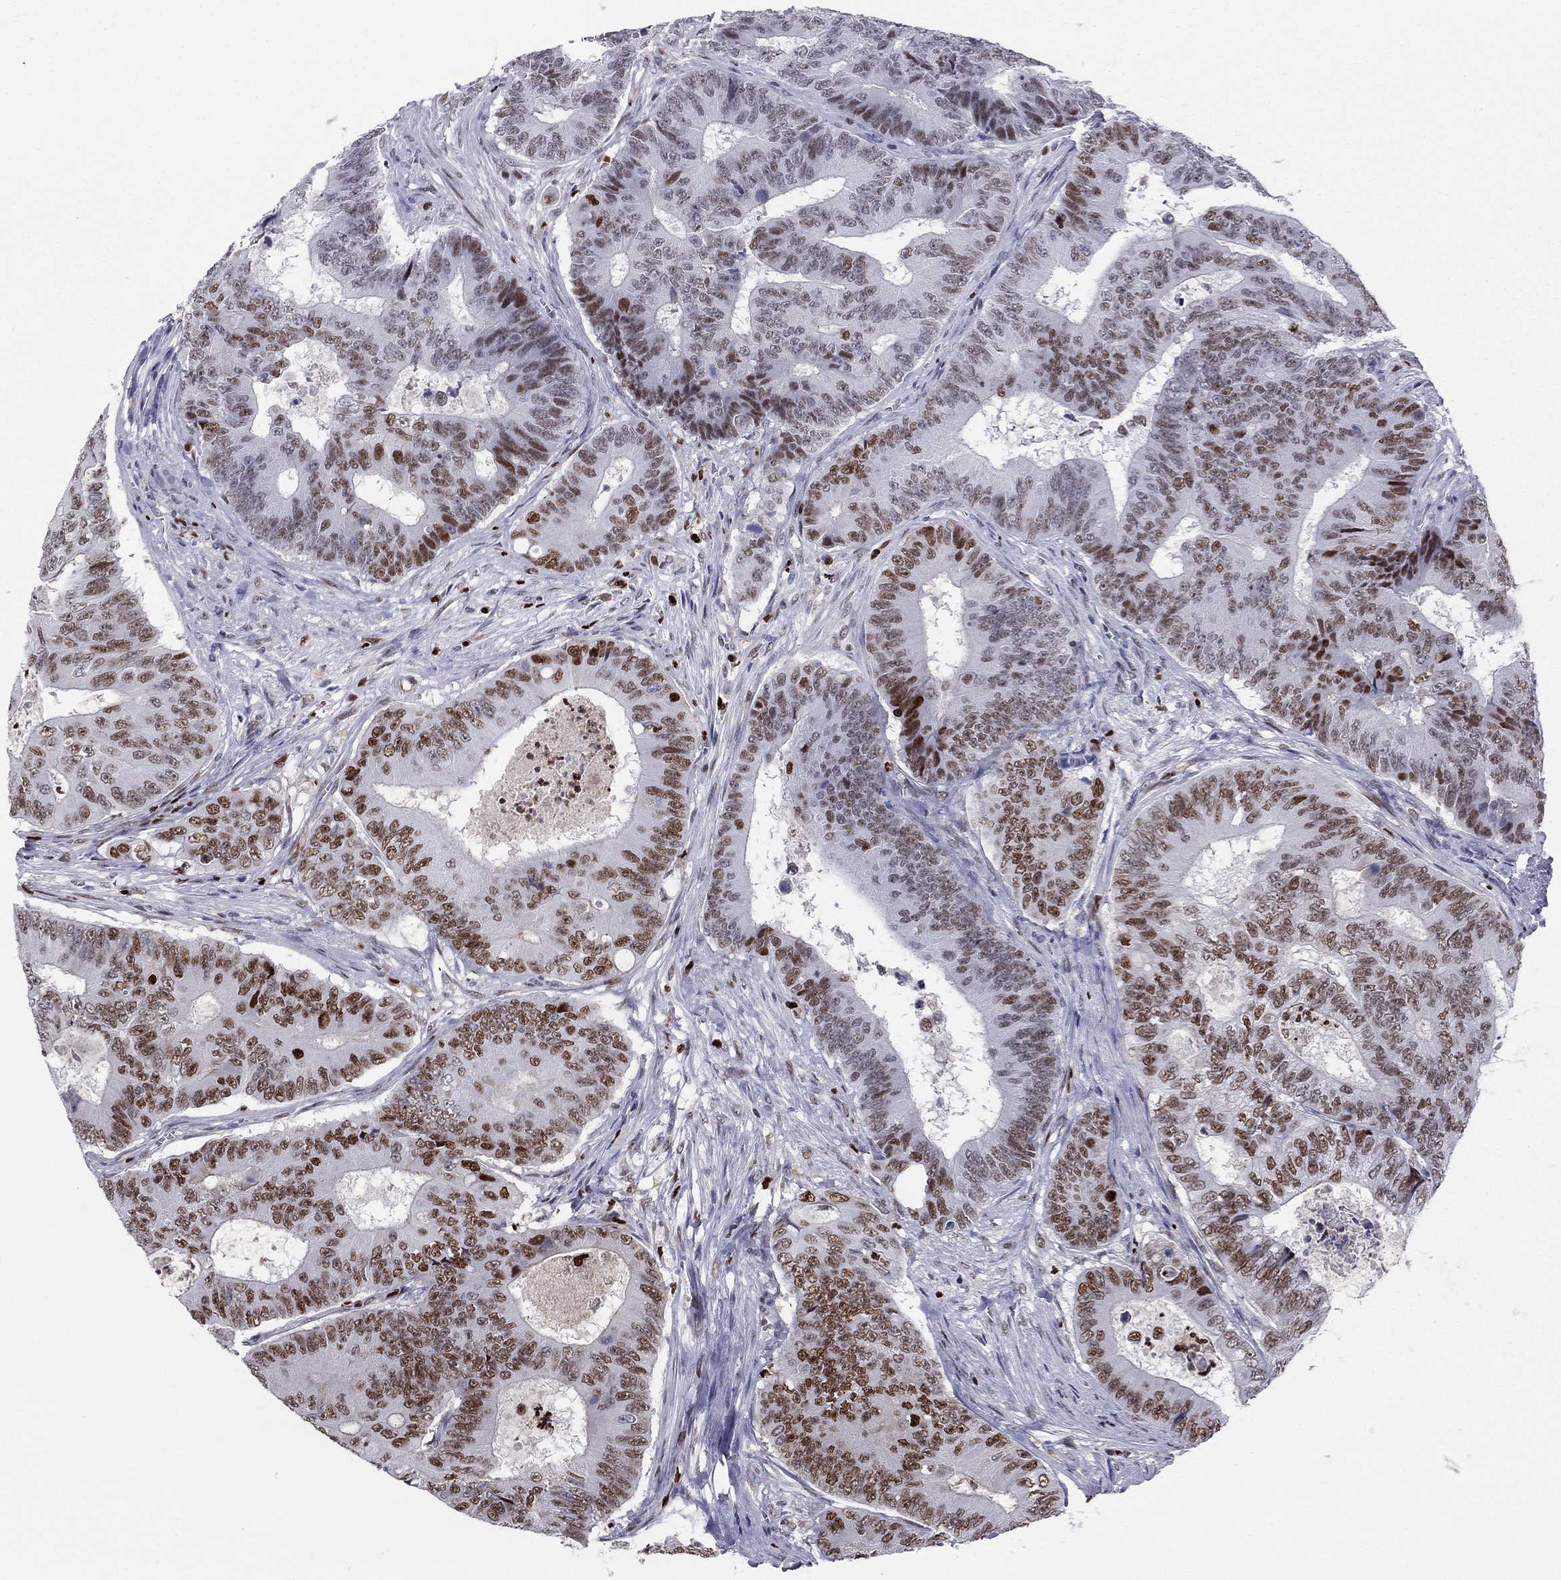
{"staining": {"intensity": "strong", "quantity": "25%-75%", "location": "nuclear"}, "tissue": "colorectal cancer", "cell_type": "Tumor cells", "image_type": "cancer", "snomed": [{"axis": "morphology", "description": "Adenocarcinoma, NOS"}, {"axis": "topography", "description": "Colon"}], "caption": "An image of human colorectal cancer stained for a protein exhibits strong nuclear brown staining in tumor cells.", "gene": "PCGF3", "patient": {"sex": "female", "age": 48}}